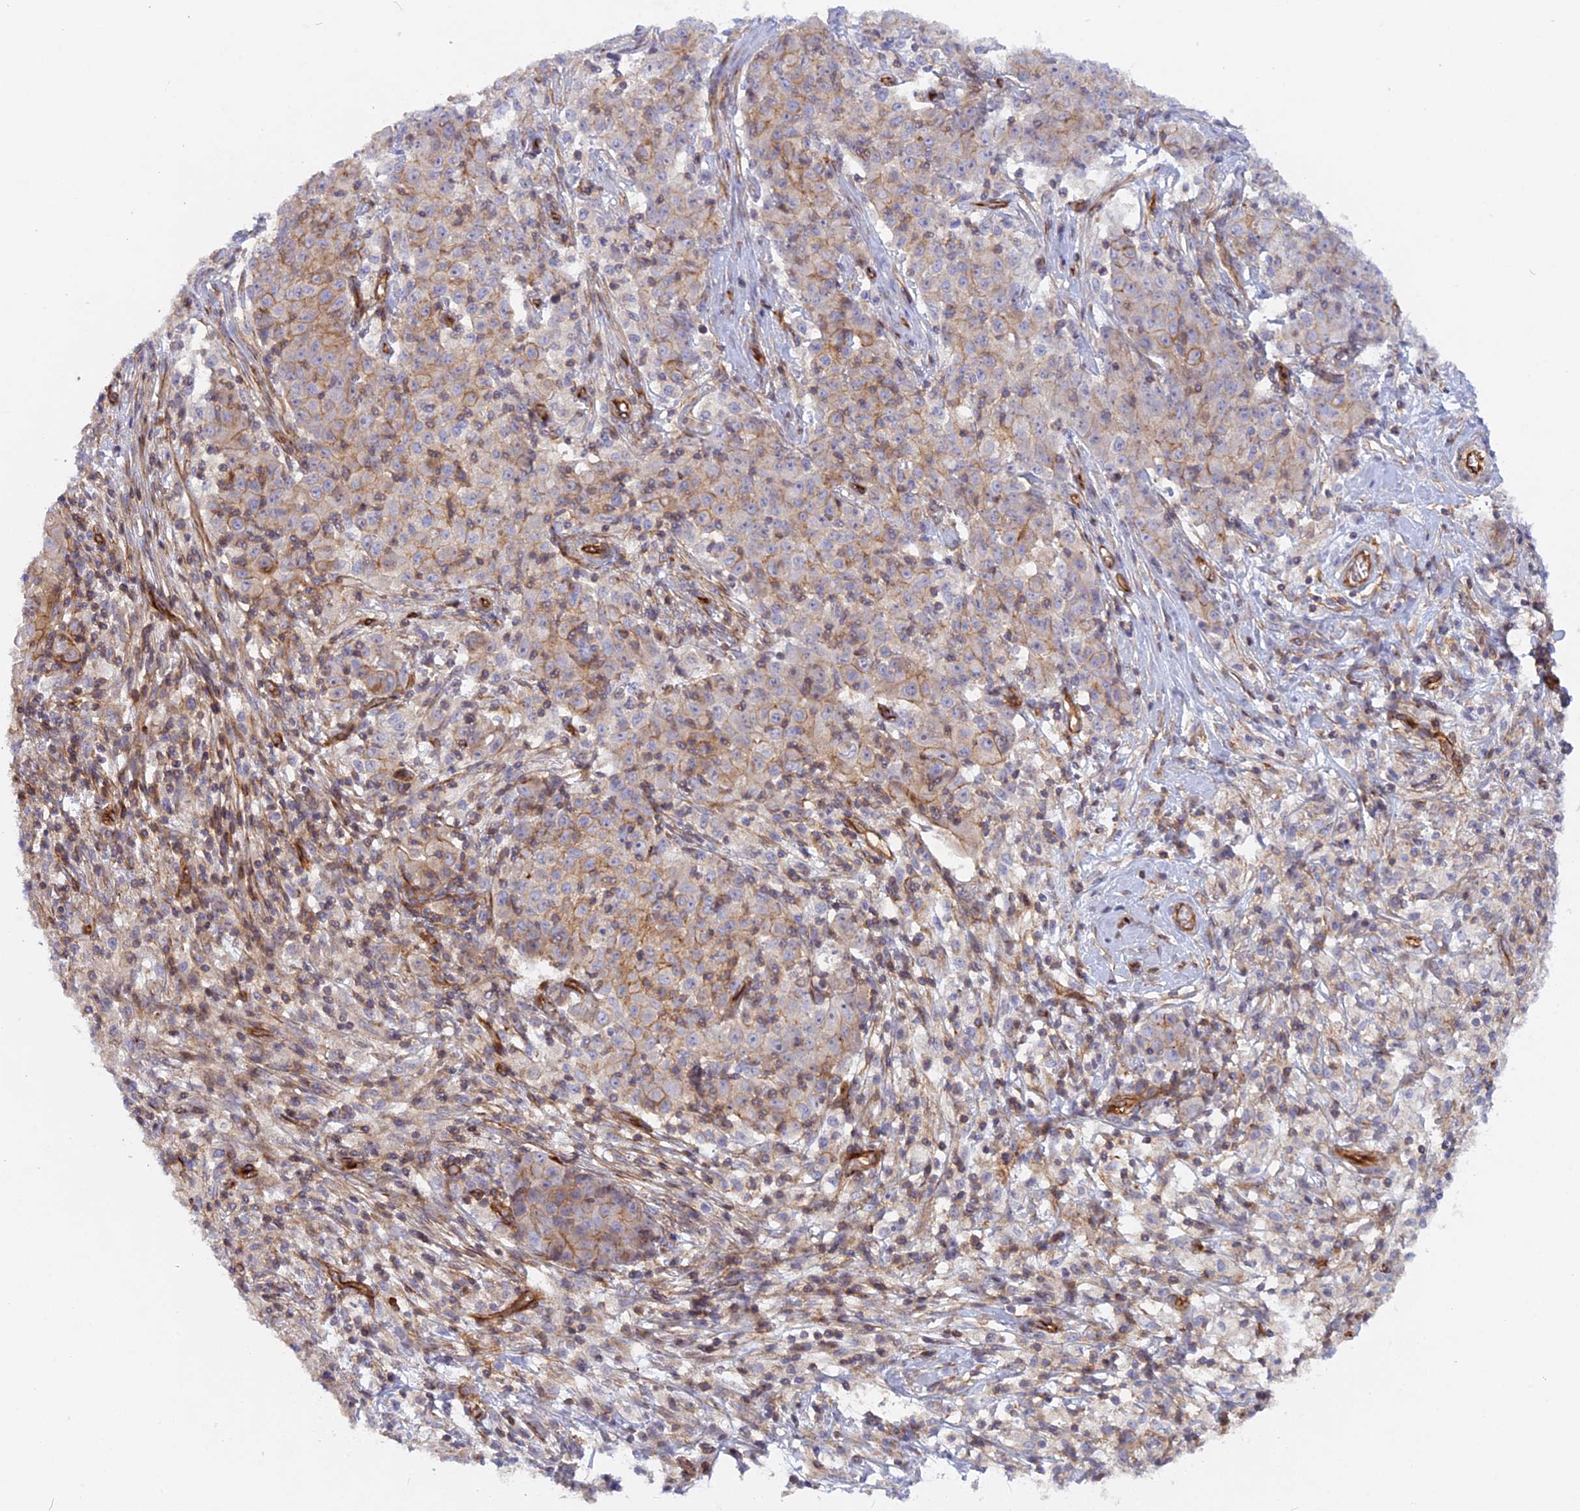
{"staining": {"intensity": "moderate", "quantity": "25%-75%", "location": "cytoplasmic/membranous"}, "tissue": "ovarian cancer", "cell_type": "Tumor cells", "image_type": "cancer", "snomed": [{"axis": "morphology", "description": "Carcinoma, endometroid"}, {"axis": "topography", "description": "Ovary"}], "caption": "Approximately 25%-75% of tumor cells in human endometroid carcinoma (ovarian) reveal moderate cytoplasmic/membranous protein staining as visualized by brown immunohistochemical staining.", "gene": "CNBD2", "patient": {"sex": "female", "age": 42}}